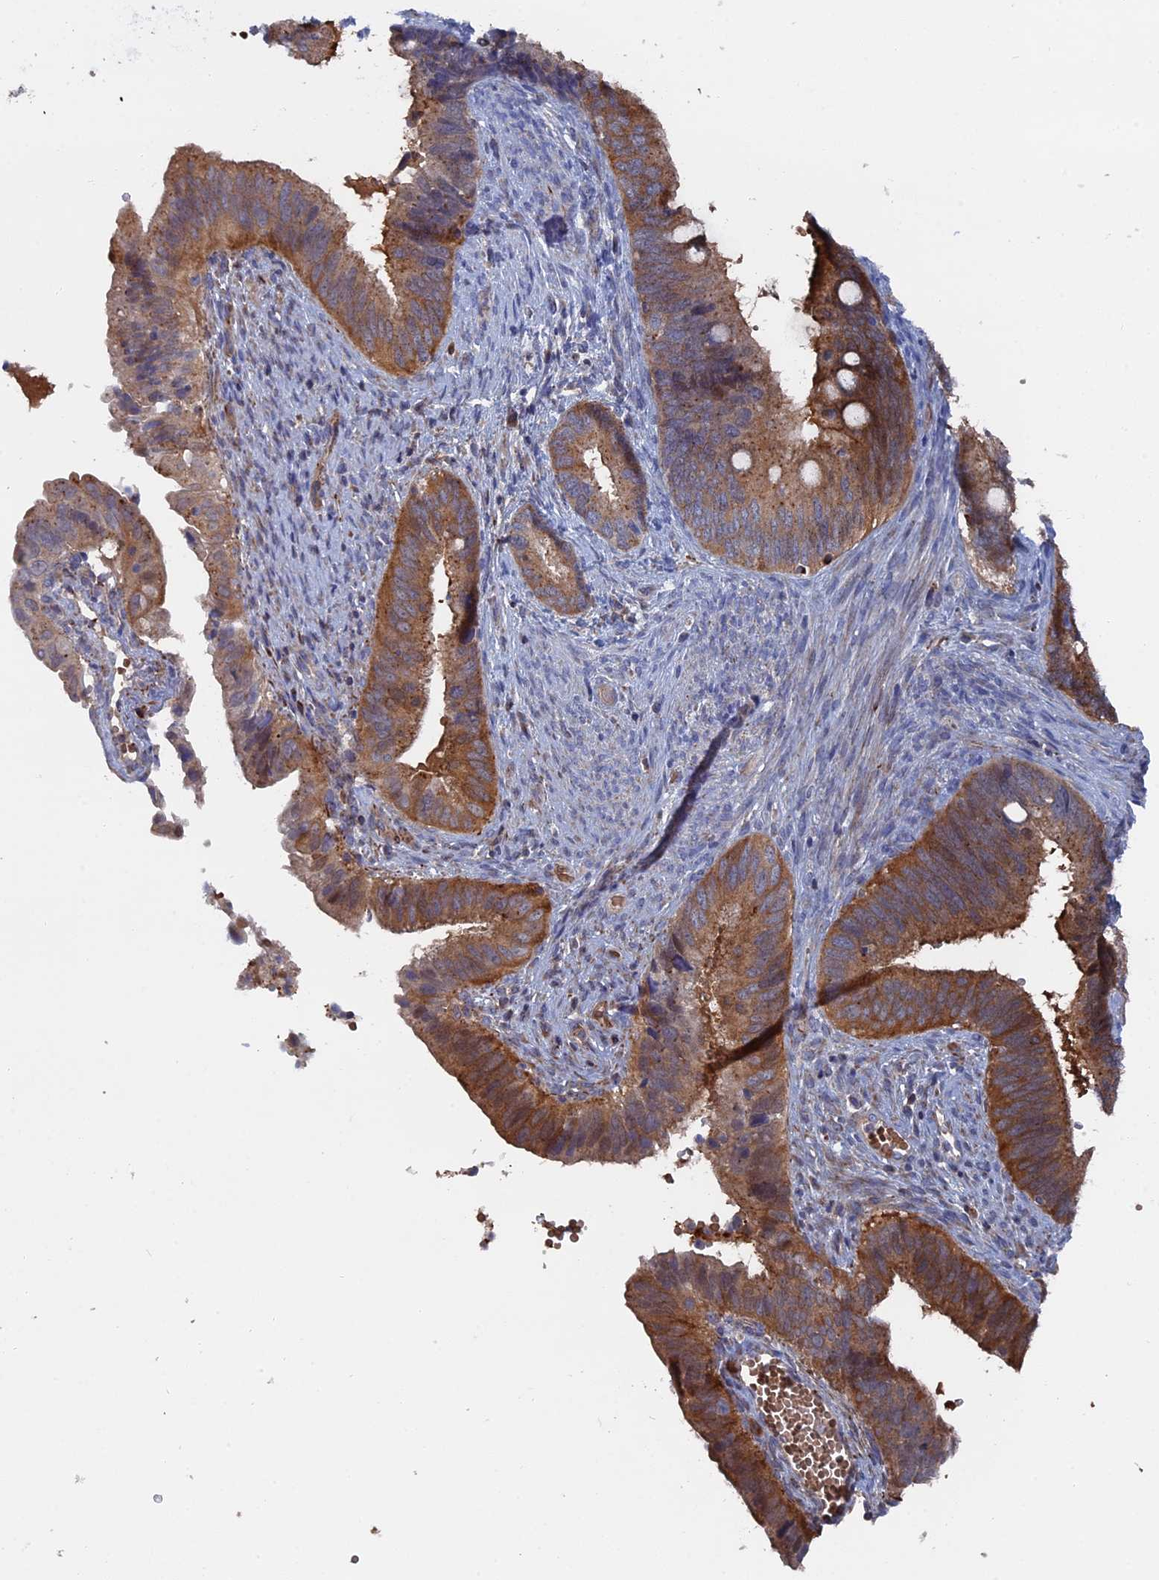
{"staining": {"intensity": "moderate", "quantity": ">75%", "location": "cytoplasmic/membranous"}, "tissue": "cervical cancer", "cell_type": "Tumor cells", "image_type": "cancer", "snomed": [{"axis": "morphology", "description": "Adenocarcinoma, NOS"}, {"axis": "topography", "description": "Cervix"}], "caption": "This is a photomicrograph of IHC staining of cervical cancer, which shows moderate positivity in the cytoplasmic/membranous of tumor cells.", "gene": "SMG9", "patient": {"sex": "female", "age": 42}}